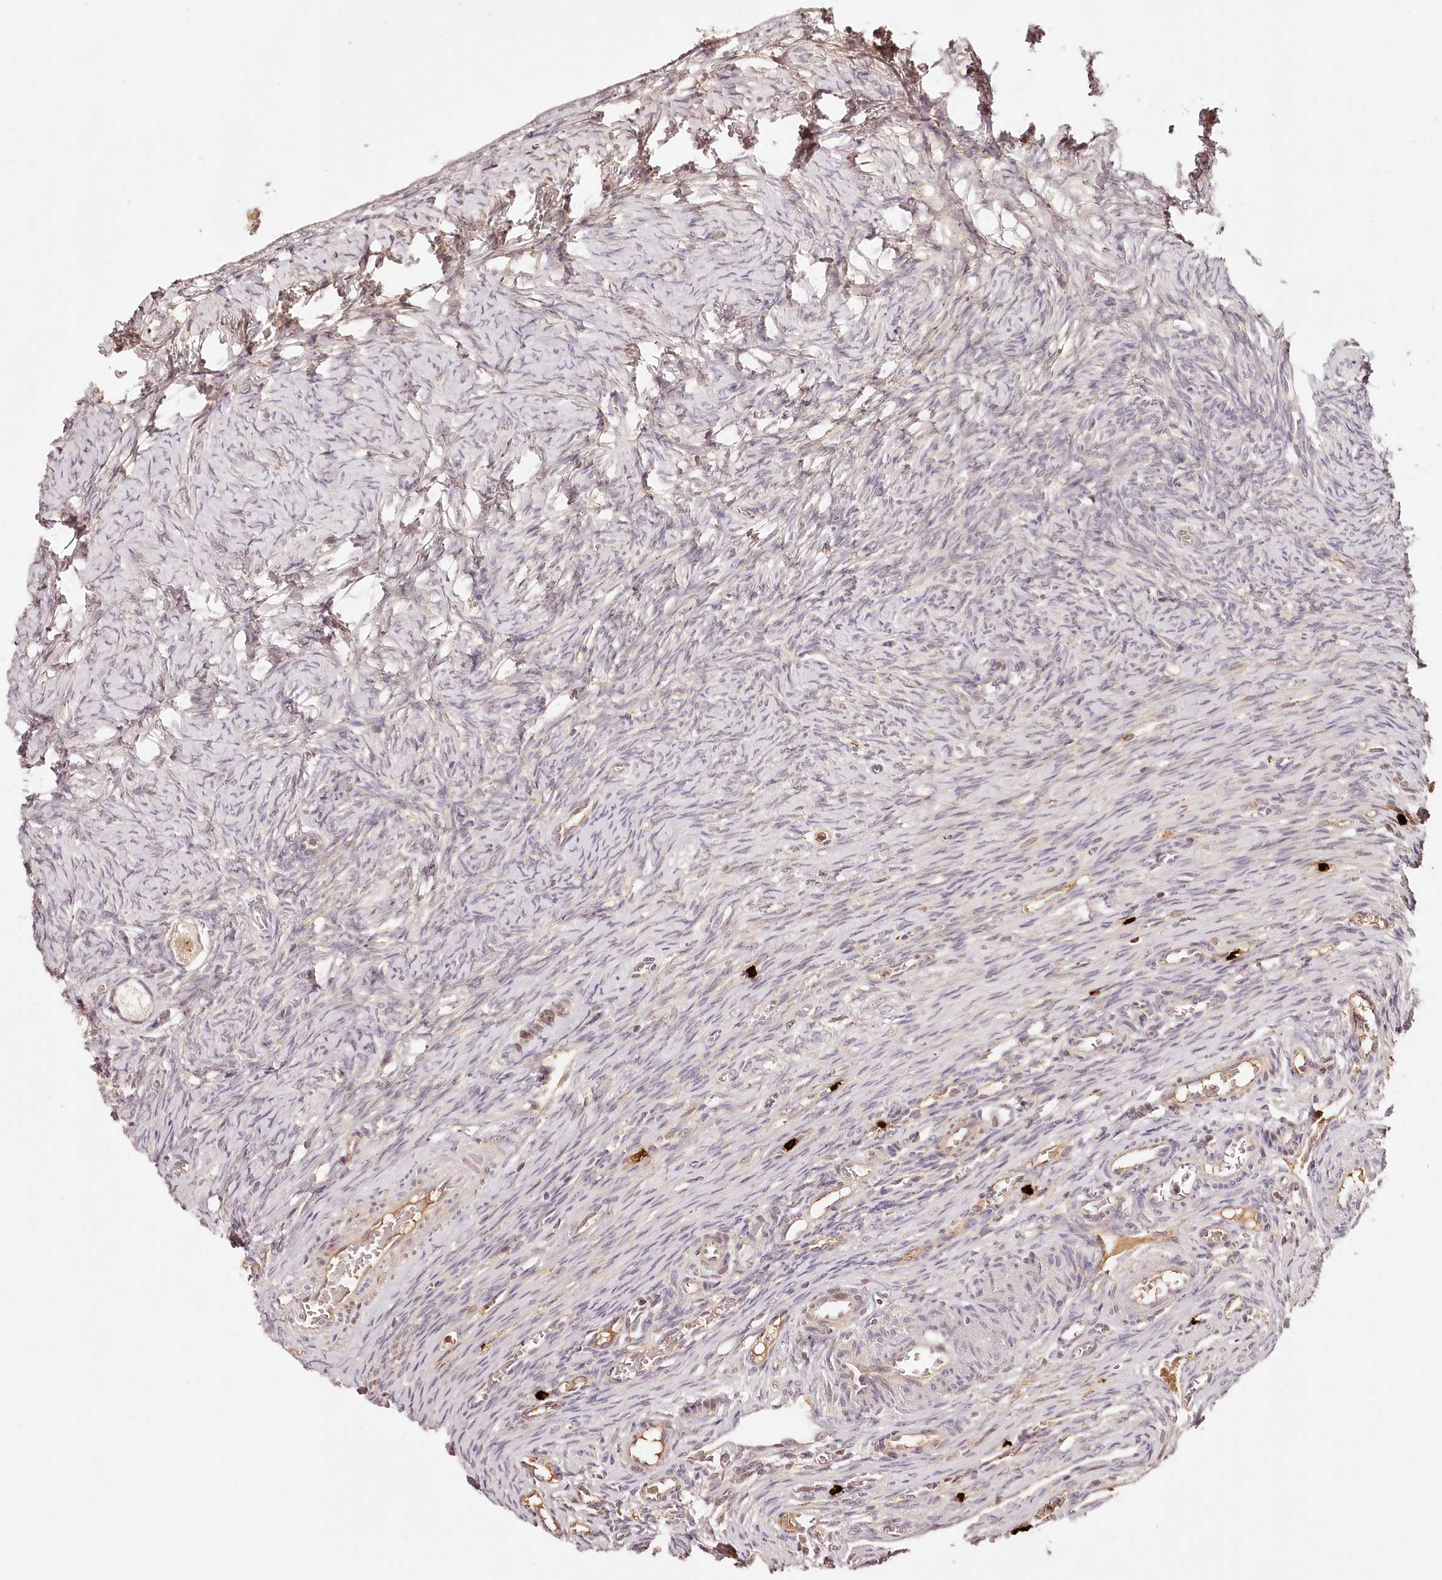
{"staining": {"intensity": "negative", "quantity": "none", "location": "none"}, "tissue": "ovary", "cell_type": "Ovarian stroma cells", "image_type": "normal", "snomed": [{"axis": "morphology", "description": "Adenocarcinoma, NOS"}, {"axis": "topography", "description": "Endometrium"}], "caption": "This photomicrograph is of unremarkable ovary stained with IHC to label a protein in brown with the nuclei are counter-stained blue. There is no expression in ovarian stroma cells. Brightfield microscopy of immunohistochemistry stained with DAB (brown) and hematoxylin (blue), captured at high magnification.", "gene": "SYNGR1", "patient": {"sex": "female", "age": 32}}